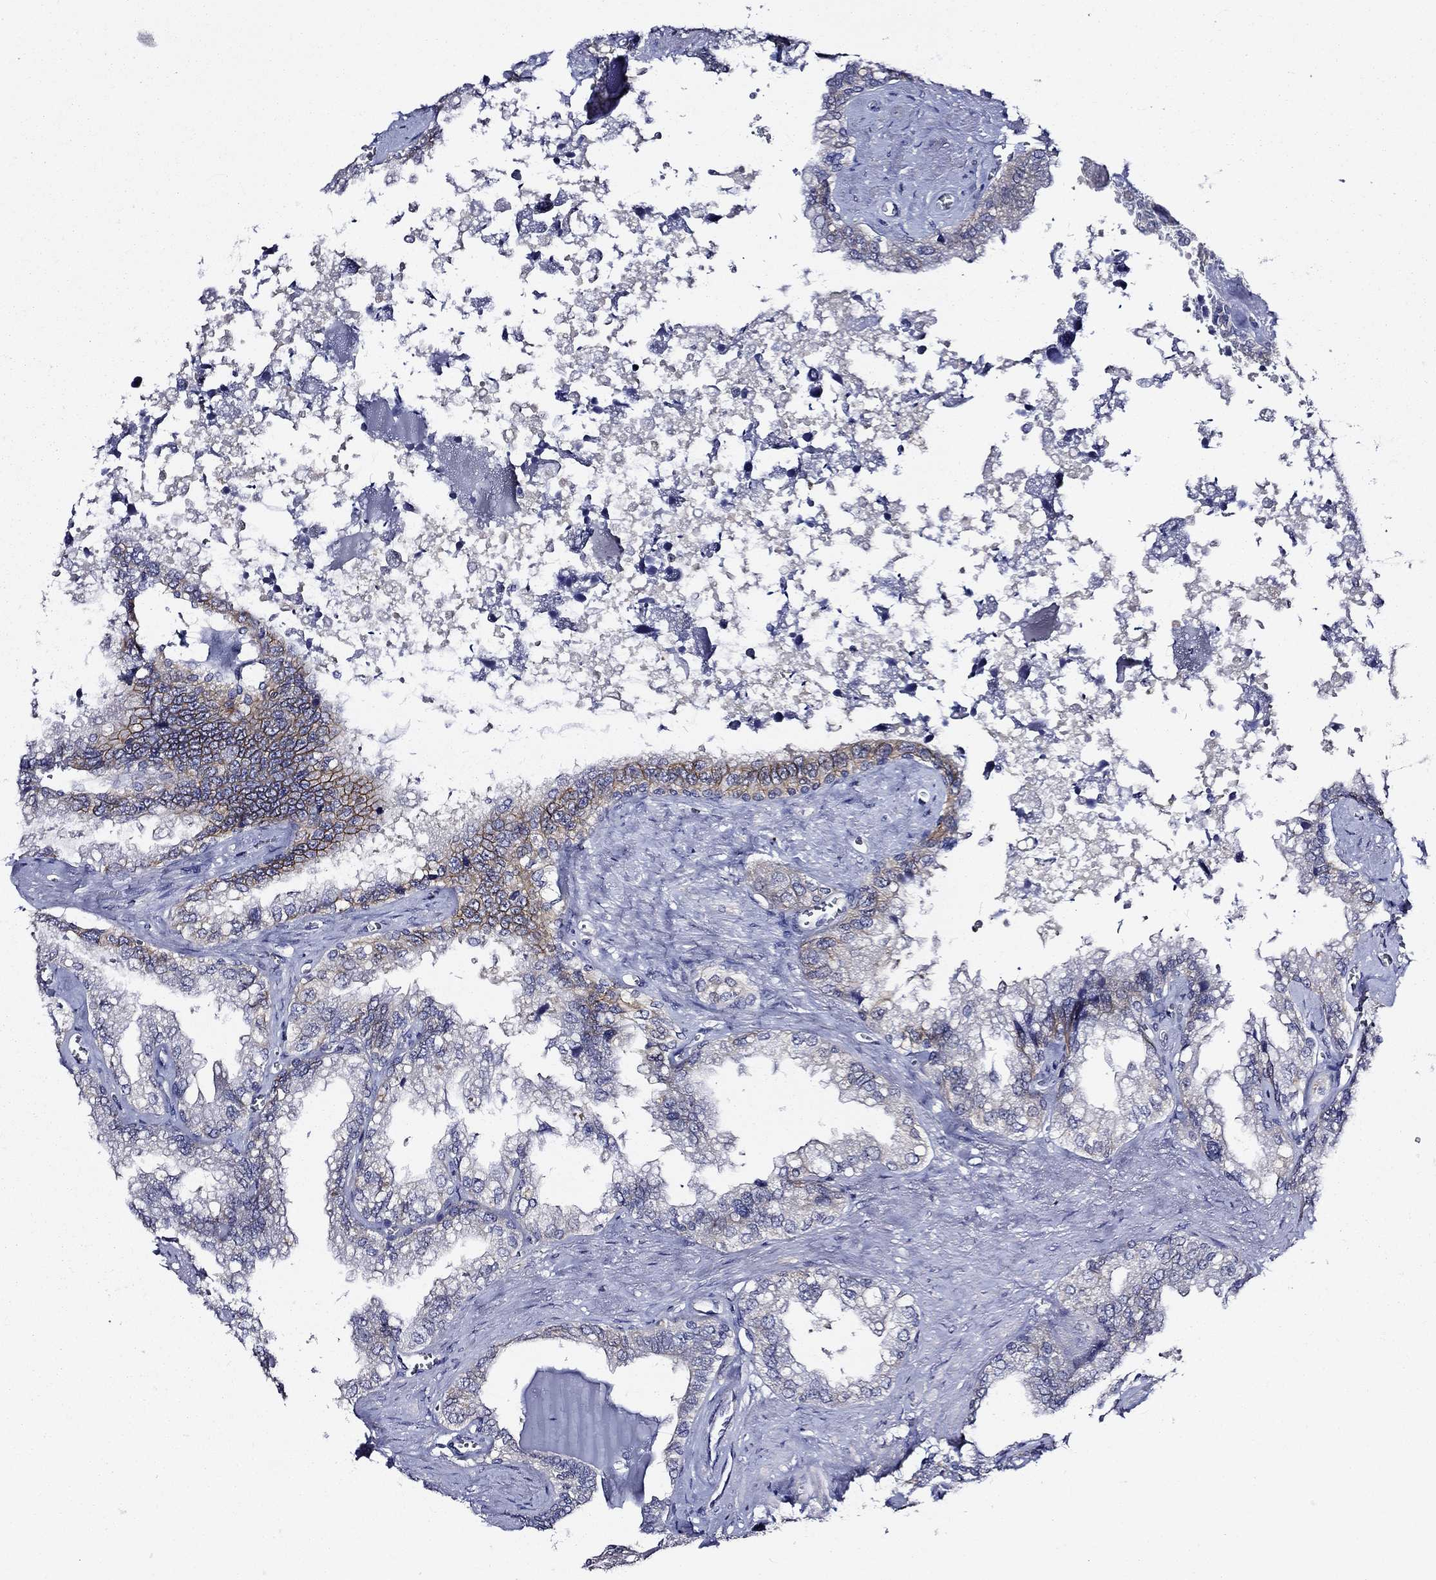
{"staining": {"intensity": "weak", "quantity": "<25%", "location": "cytoplasmic/membranous"}, "tissue": "seminal vesicle", "cell_type": "Glandular cells", "image_type": "normal", "snomed": [{"axis": "morphology", "description": "Normal tissue, NOS"}, {"axis": "topography", "description": "Seminal veicle"}], "caption": "This photomicrograph is of normal seminal vesicle stained with immunohistochemistry (IHC) to label a protein in brown with the nuclei are counter-stained blue. There is no positivity in glandular cells. (IHC, brightfield microscopy, high magnification).", "gene": "POU2F2", "patient": {"sex": "male", "age": 67}}